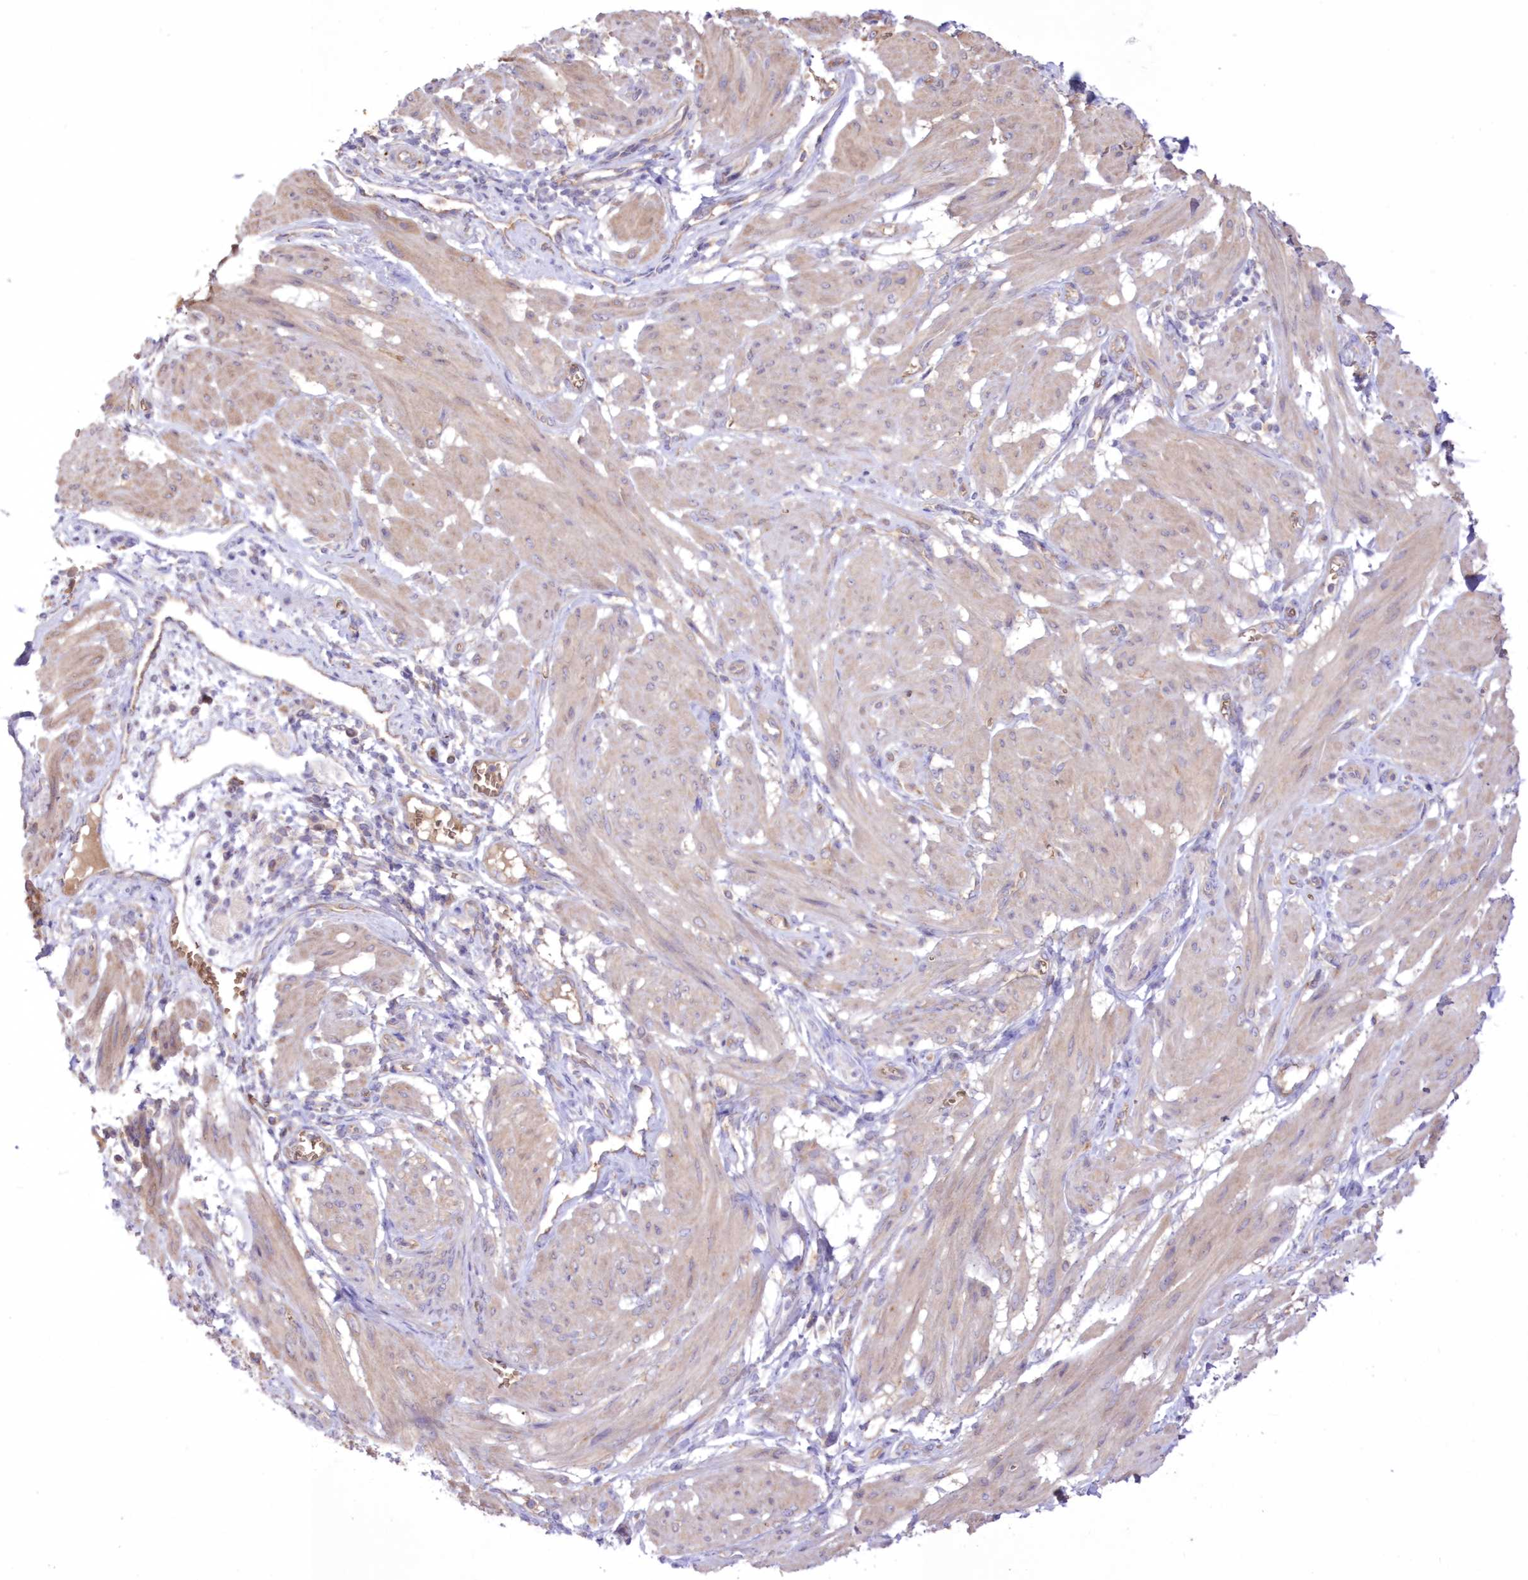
{"staining": {"intensity": "weak", "quantity": "<25%", "location": "cytoplasmic/membranous"}, "tissue": "smooth muscle", "cell_type": "Smooth muscle cells", "image_type": "normal", "snomed": [{"axis": "morphology", "description": "Normal tissue, NOS"}, {"axis": "topography", "description": "Smooth muscle"}], "caption": "High power microscopy micrograph of an IHC histopathology image of benign smooth muscle, revealing no significant positivity in smooth muscle cells.", "gene": "FCHO2", "patient": {"sex": "female", "age": 39}}